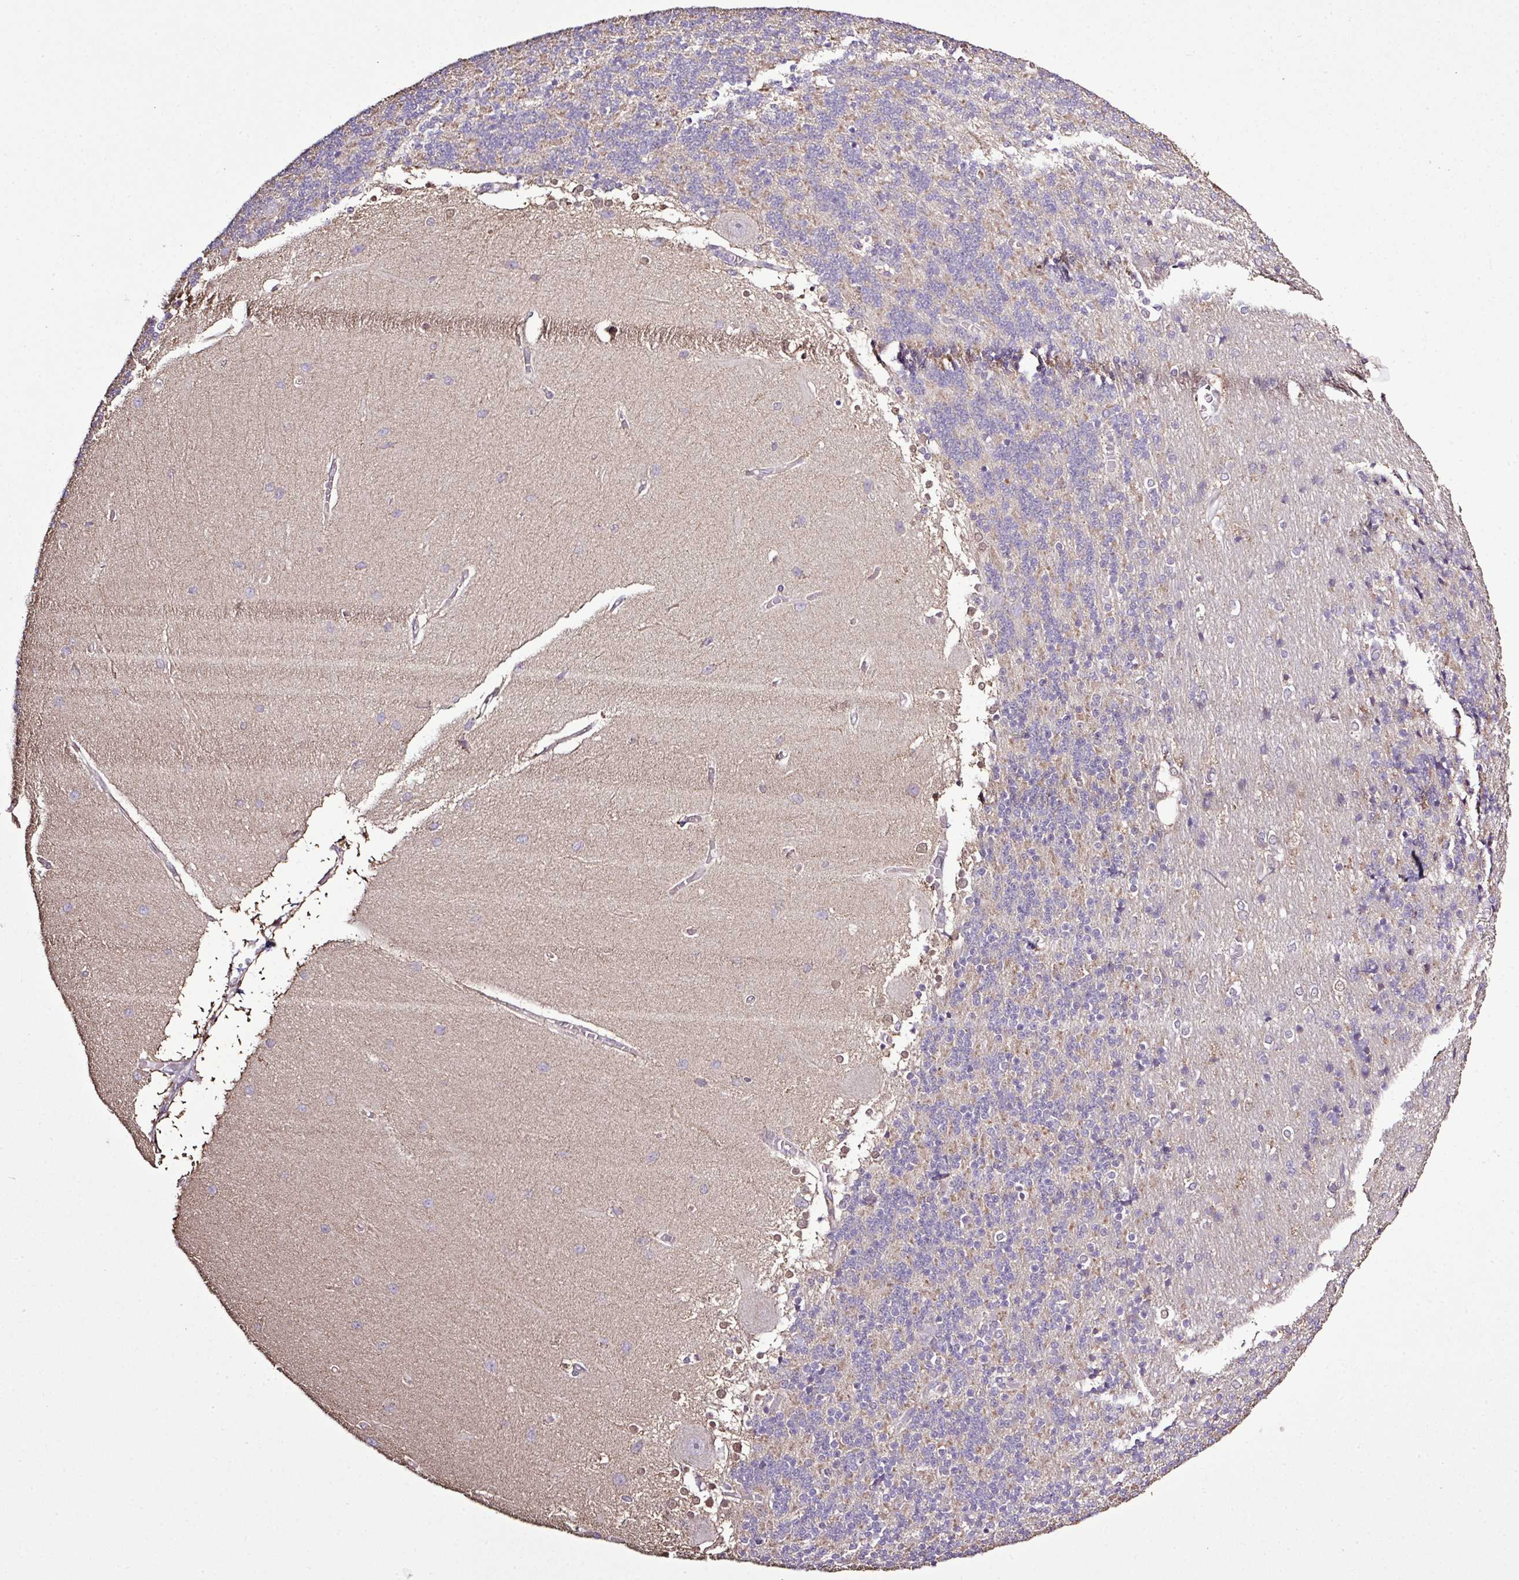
{"staining": {"intensity": "moderate", "quantity": "25%-75%", "location": "cytoplasmic/membranous"}, "tissue": "cerebellum", "cell_type": "Cells in granular layer", "image_type": "normal", "snomed": [{"axis": "morphology", "description": "Normal tissue, NOS"}, {"axis": "topography", "description": "Cerebellum"}], "caption": "Immunohistochemical staining of unremarkable cerebellum exhibits 25%-75% levels of moderate cytoplasmic/membranous protein expression in approximately 25%-75% of cells in granular layer.", "gene": "SMCO4", "patient": {"sex": "female", "age": 54}}